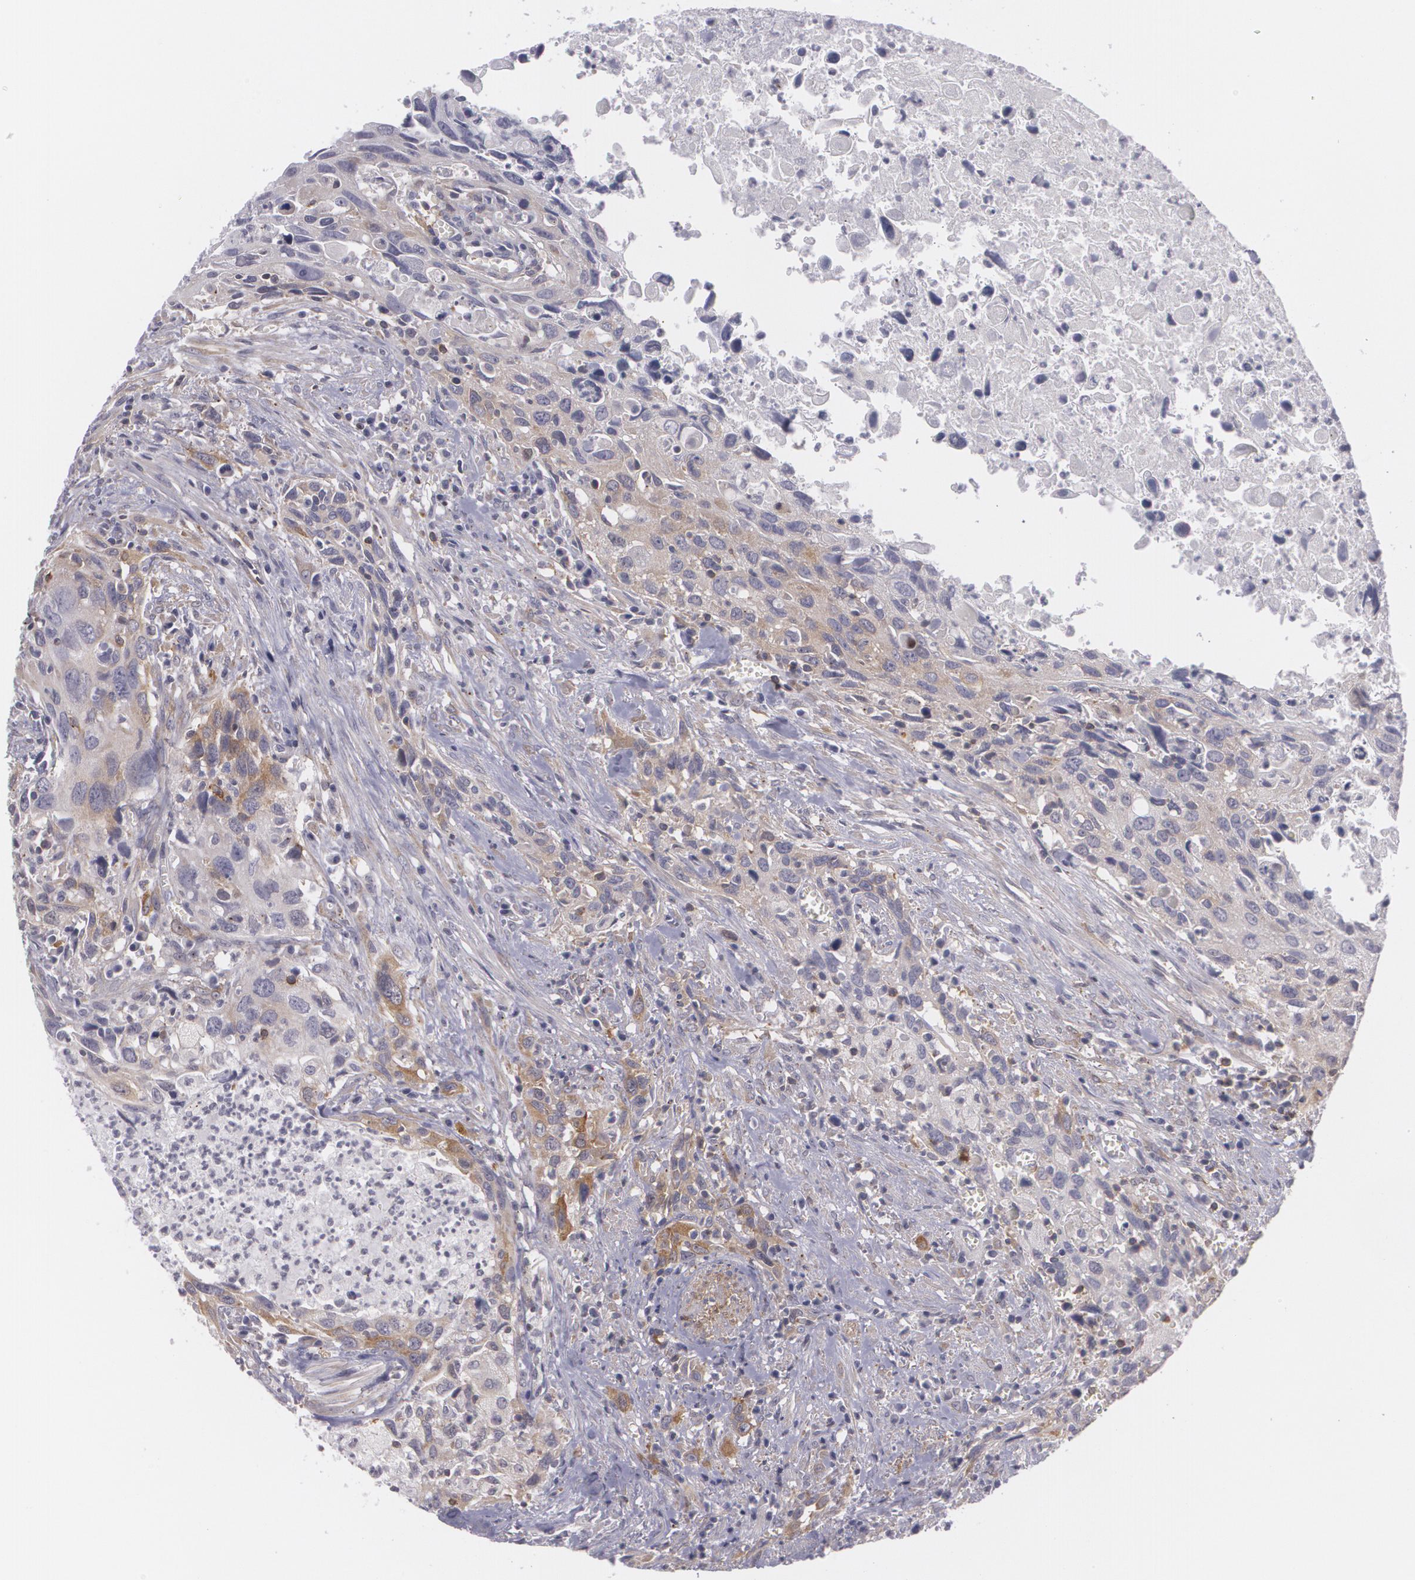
{"staining": {"intensity": "weak", "quantity": "25%-75%", "location": "cytoplasmic/membranous"}, "tissue": "urothelial cancer", "cell_type": "Tumor cells", "image_type": "cancer", "snomed": [{"axis": "morphology", "description": "Urothelial carcinoma, High grade"}, {"axis": "topography", "description": "Urinary bladder"}], "caption": "This is a histology image of immunohistochemistry (IHC) staining of urothelial cancer, which shows weak staining in the cytoplasmic/membranous of tumor cells.", "gene": "BIN1", "patient": {"sex": "male", "age": 71}}